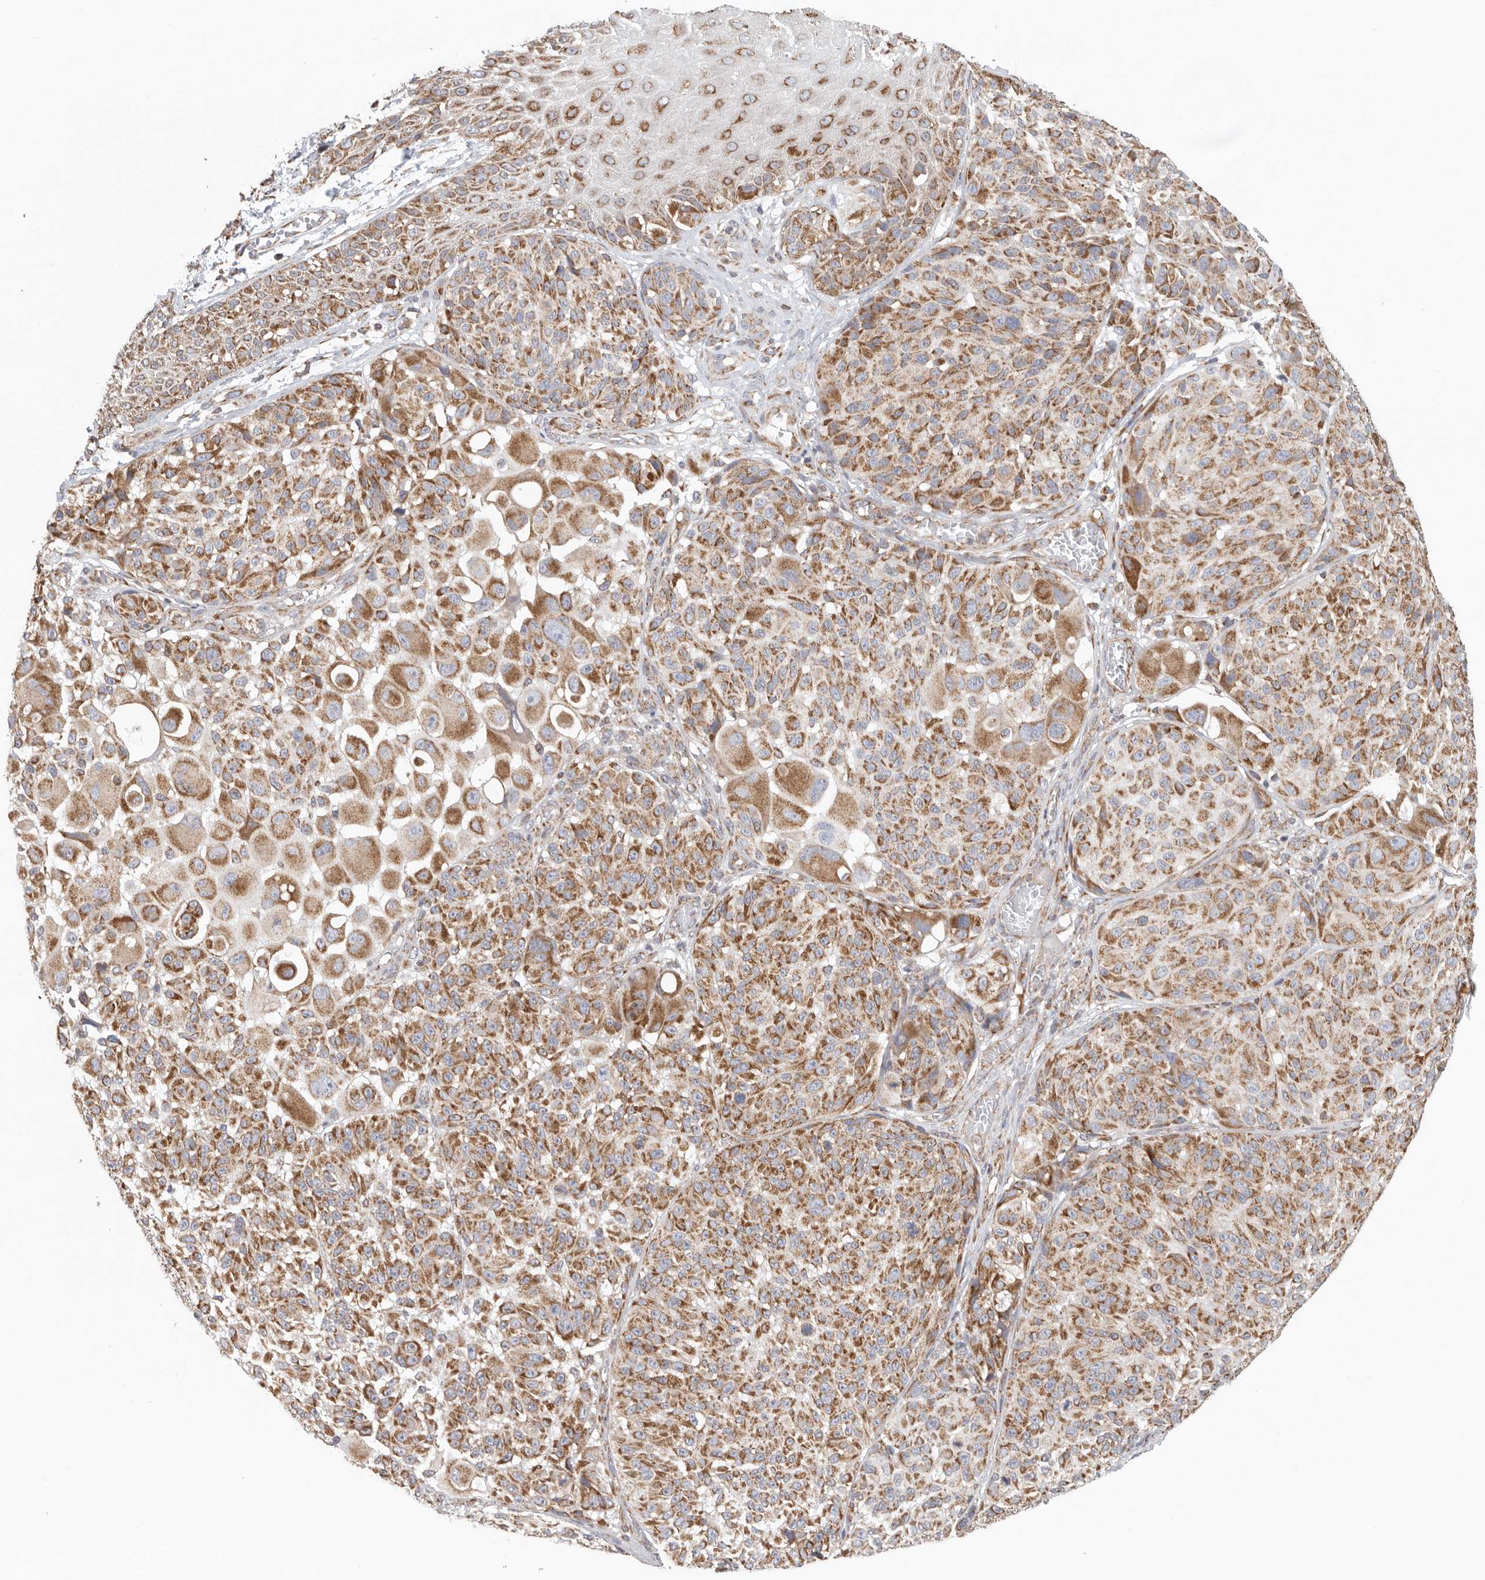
{"staining": {"intensity": "moderate", "quantity": ">75%", "location": "cytoplasmic/membranous"}, "tissue": "melanoma", "cell_type": "Tumor cells", "image_type": "cancer", "snomed": [{"axis": "morphology", "description": "Malignant melanoma, NOS"}, {"axis": "topography", "description": "Skin"}], "caption": "An immunohistochemistry photomicrograph of tumor tissue is shown. Protein staining in brown labels moderate cytoplasmic/membranous positivity in melanoma within tumor cells.", "gene": "FKBP8", "patient": {"sex": "male", "age": 83}}